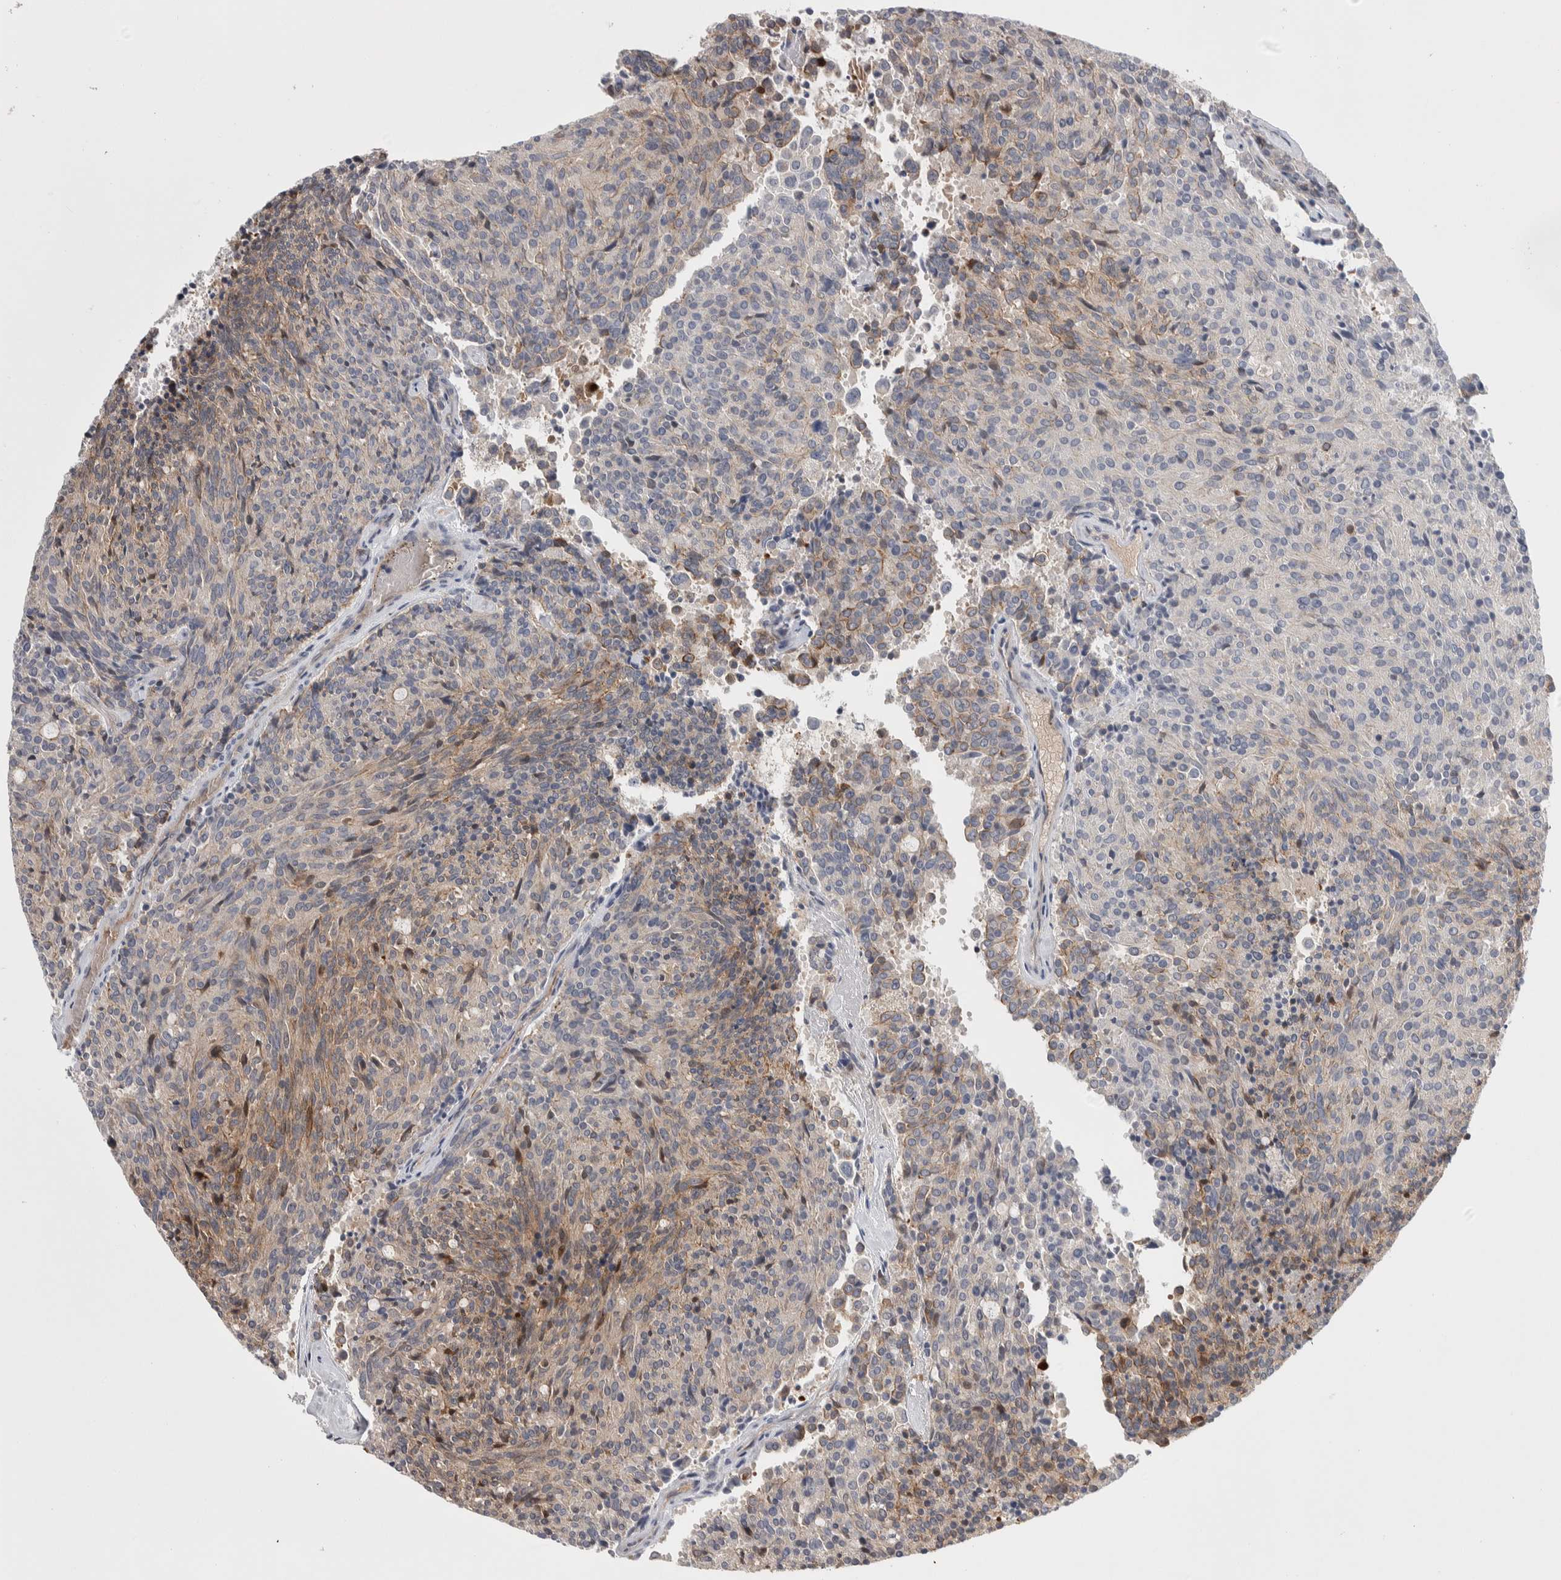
{"staining": {"intensity": "weak", "quantity": "25%-75%", "location": "cytoplasmic/membranous"}, "tissue": "carcinoid", "cell_type": "Tumor cells", "image_type": "cancer", "snomed": [{"axis": "morphology", "description": "Carcinoid, malignant, NOS"}, {"axis": "topography", "description": "Pancreas"}], "caption": "Brown immunohistochemical staining in carcinoid demonstrates weak cytoplasmic/membranous positivity in approximately 25%-75% of tumor cells.", "gene": "ZNF862", "patient": {"sex": "female", "age": 54}}